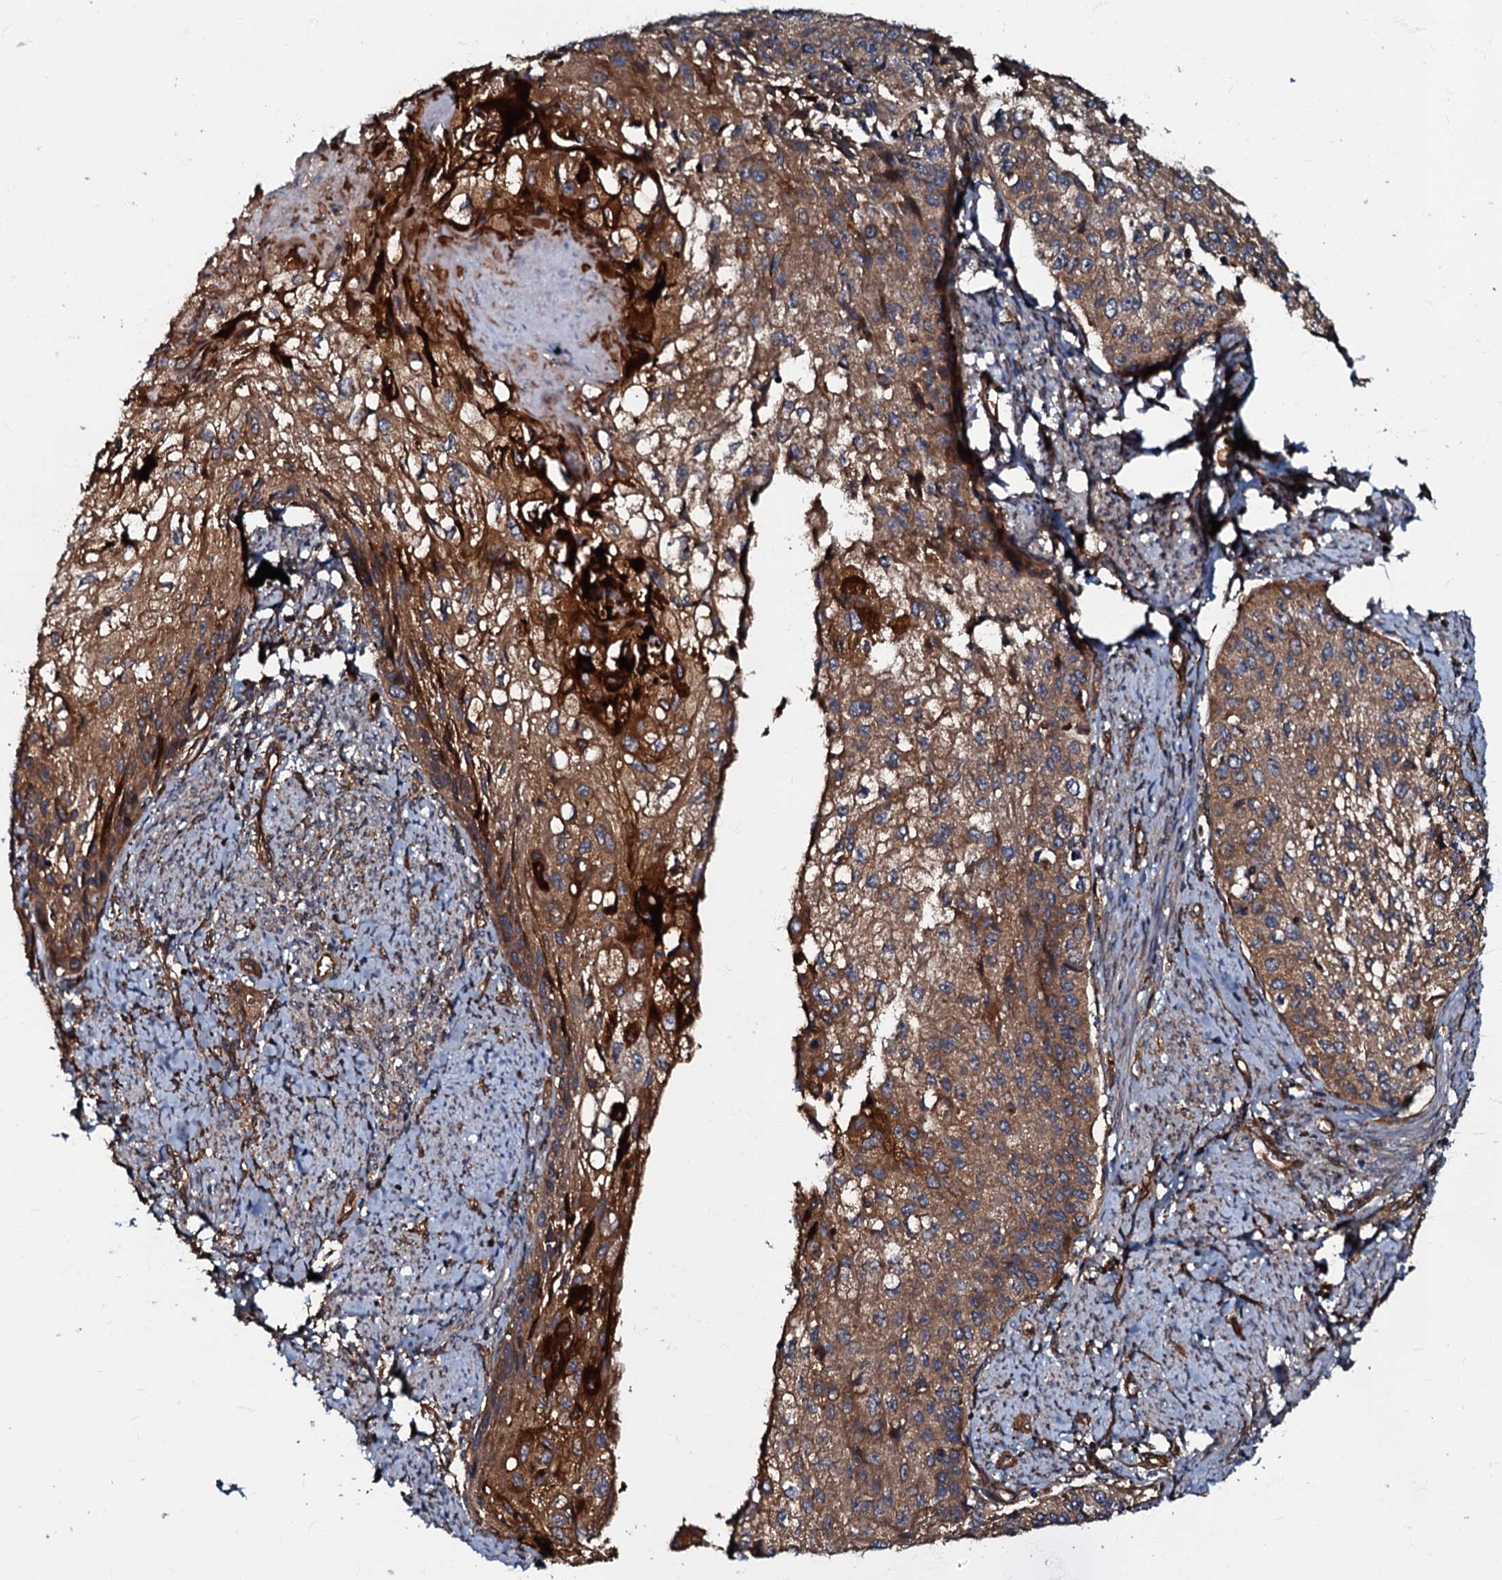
{"staining": {"intensity": "moderate", "quantity": ">75%", "location": "cytoplasmic/membranous"}, "tissue": "cervical cancer", "cell_type": "Tumor cells", "image_type": "cancer", "snomed": [{"axis": "morphology", "description": "Squamous cell carcinoma, NOS"}, {"axis": "topography", "description": "Cervix"}], "caption": "There is medium levels of moderate cytoplasmic/membranous positivity in tumor cells of cervical cancer (squamous cell carcinoma), as demonstrated by immunohistochemical staining (brown color).", "gene": "BLOC1S6", "patient": {"sex": "female", "age": 67}}